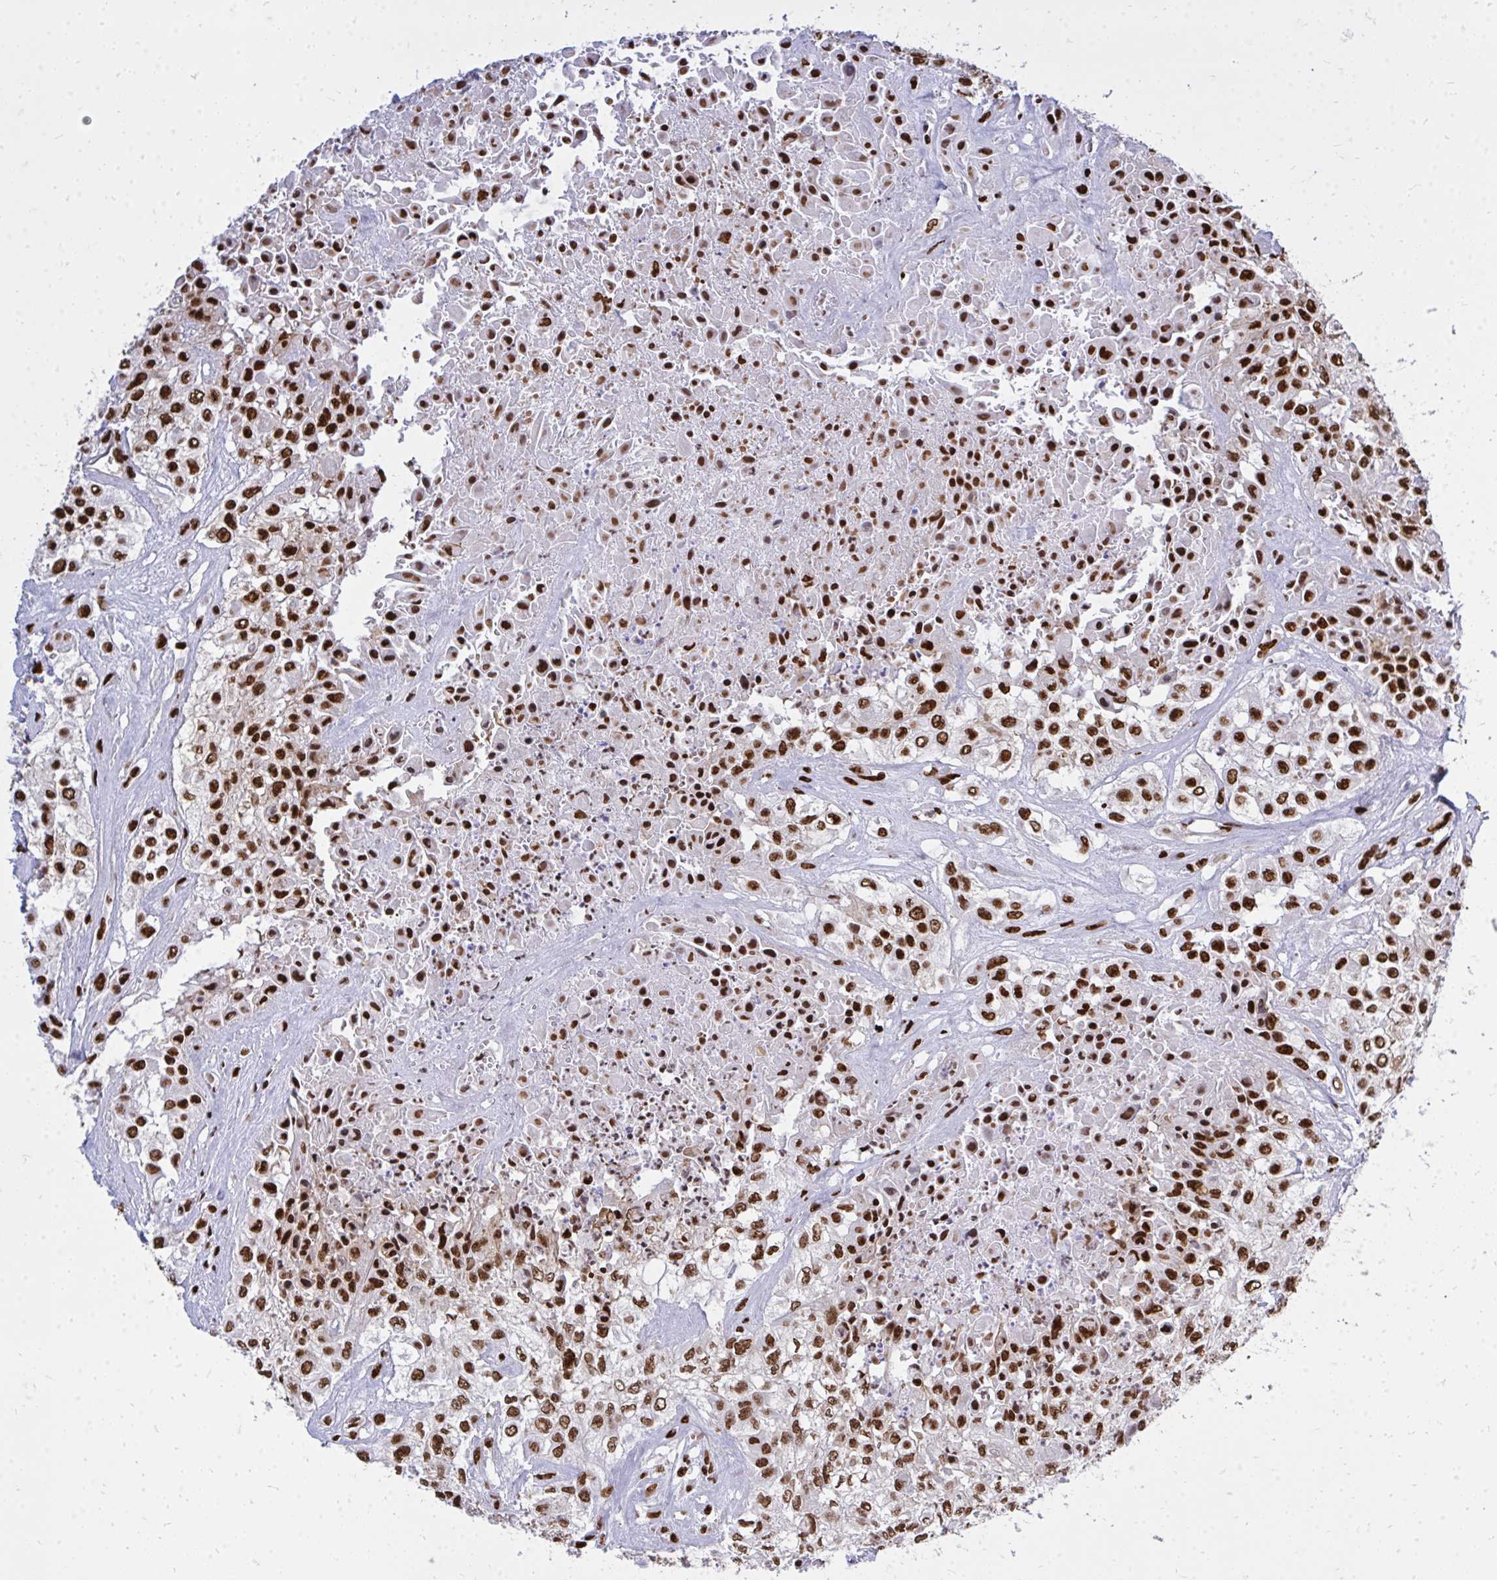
{"staining": {"intensity": "strong", "quantity": ">75%", "location": "nuclear"}, "tissue": "urothelial cancer", "cell_type": "Tumor cells", "image_type": "cancer", "snomed": [{"axis": "morphology", "description": "Urothelial carcinoma, High grade"}, {"axis": "topography", "description": "Urinary bladder"}], "caption": "A brown stain labels strong nuclear expression of a protein in high-grade urothelial carcinoma tumor cells. The staining was performed using DAB to visualize the protein expression in brown, while the nuclei were stained in blue with hematoxylin (Magnification: 20x).", "gene": "TBL1Y", "patient": {"sex": "male", "age": 67}}